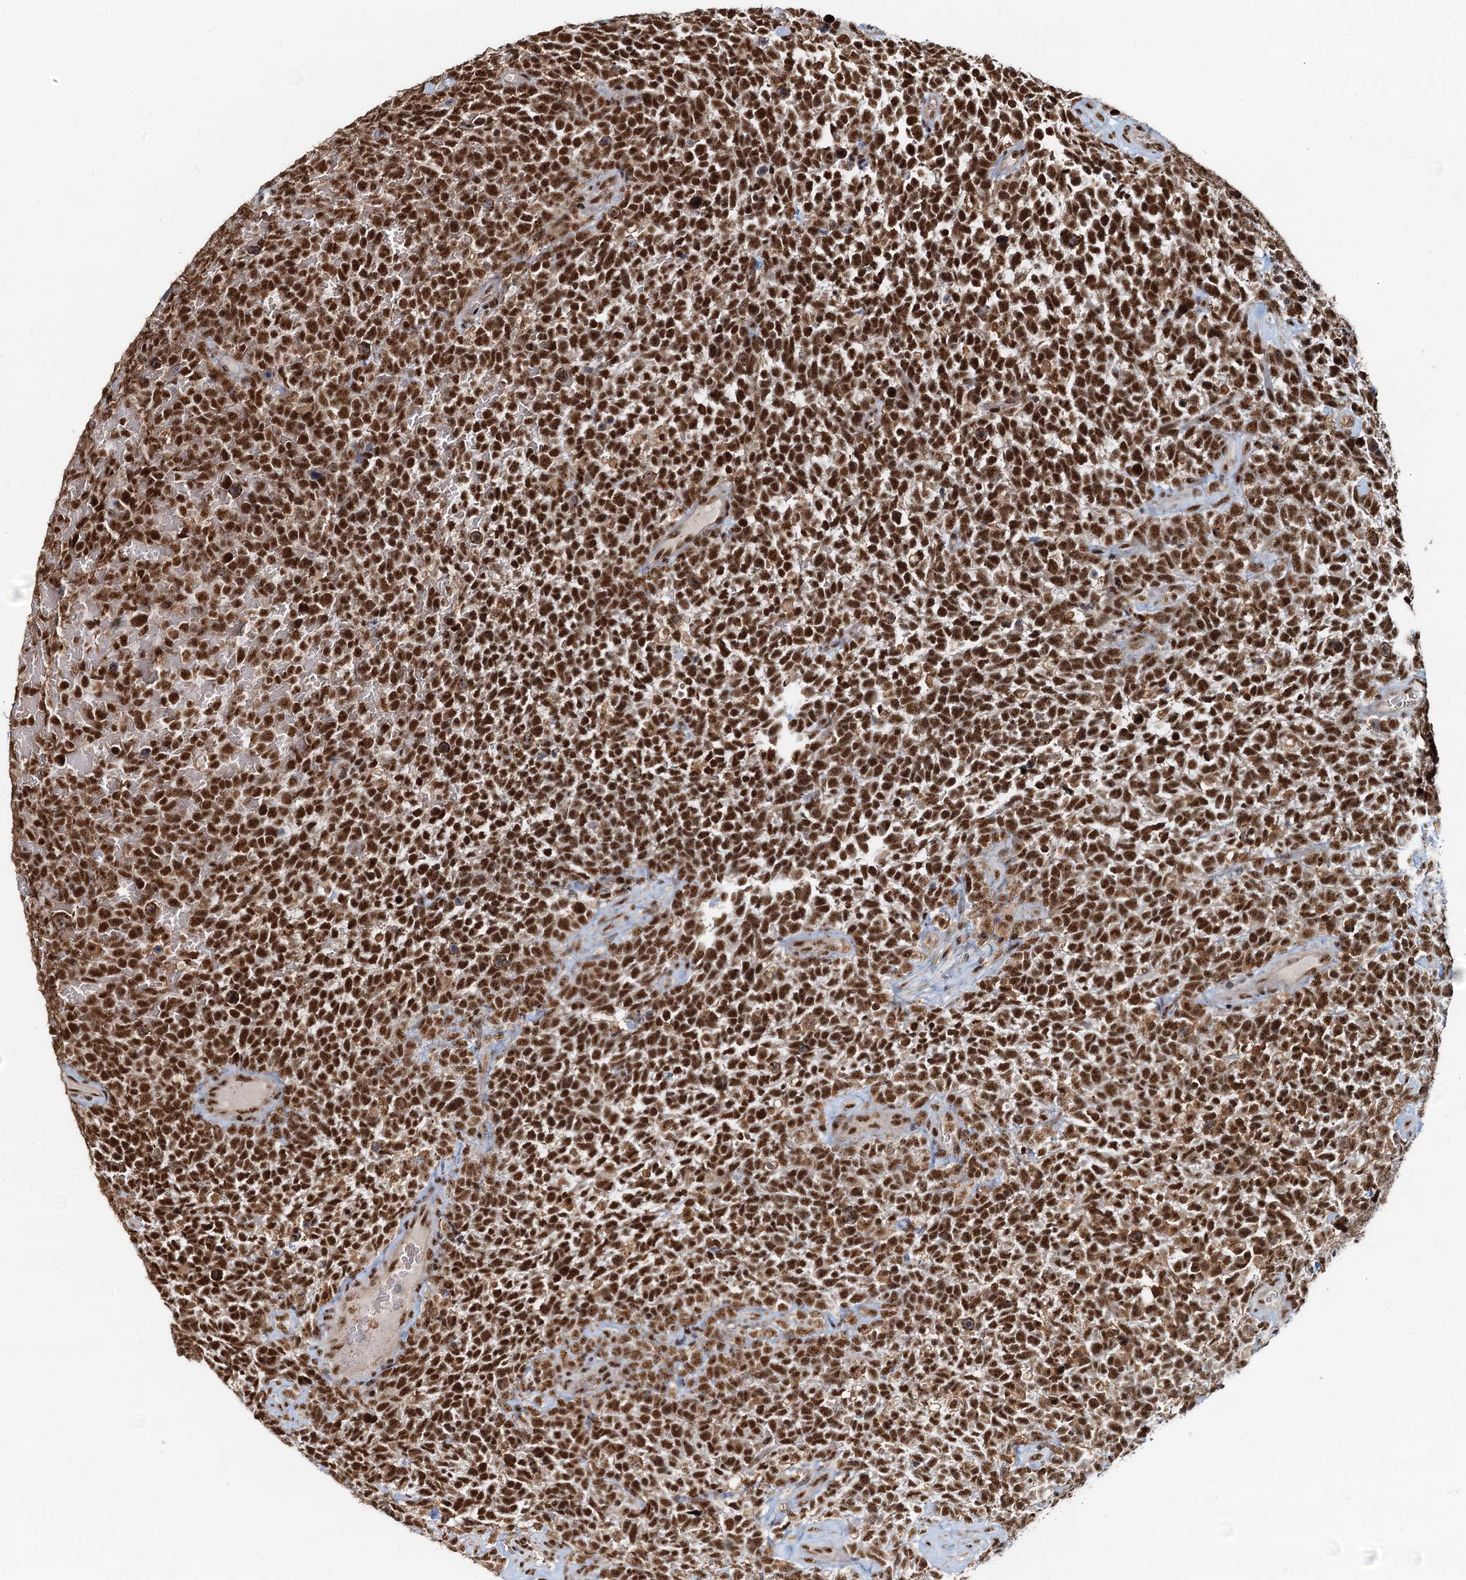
{"staining": {"intensity": "strong", "quantity": ">75%", "location": "nuclear"}, "tissue": "urothelial cancer", "cell_type": "Tumor cells", "image_type": "cancer", "snomed": [{"axis": "morphology", "description": "Urothelial carcinoma, High grade"}, {"axis": "topography", "description": "Urinary bladder"}], "caption": "A micrograph of human urothelial cancer stained for a protein exhibits strong nuclear brown staining in tumor cells.", "gene": "RSRC2", "patient": {"sex": "female", "age": 82}}